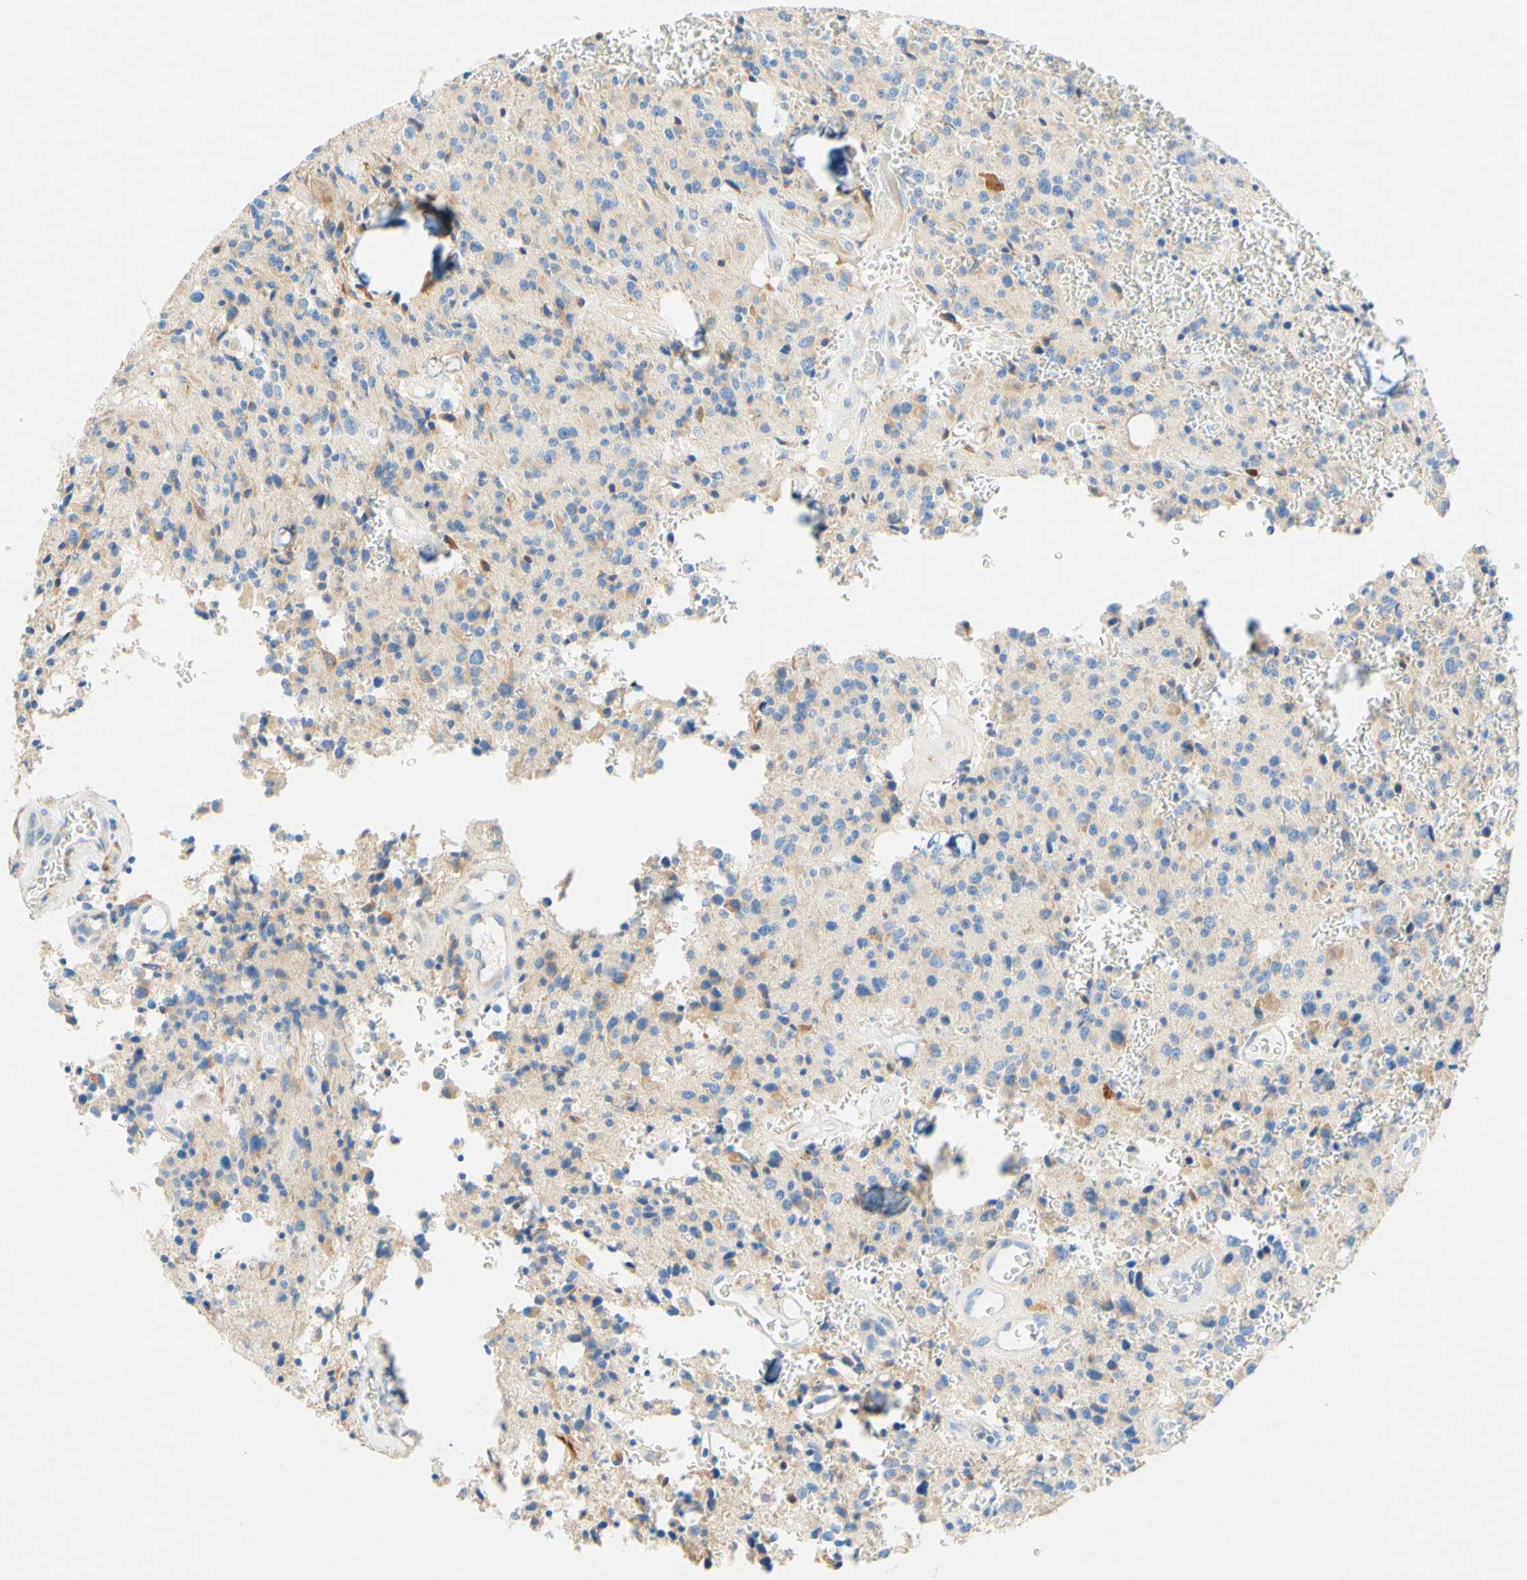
{"staining": {"intensity": "weak", "quantity": "<25%", "location": "cytoplasmic/membranous"}, "tissue": "glioma", "cell_type": "Tumor cells", "image_type": "cancer", "snomed": [{"axis": "morphology", "description": "Glioma, malignant, Low grade"}, {"axis": "topography", "description": "Brain"}], "caption": "An image of human glioma is negative for staining in tumor cells.", "gene": "SLC46A1", "patient": {"sex": "male", "age": 58}}